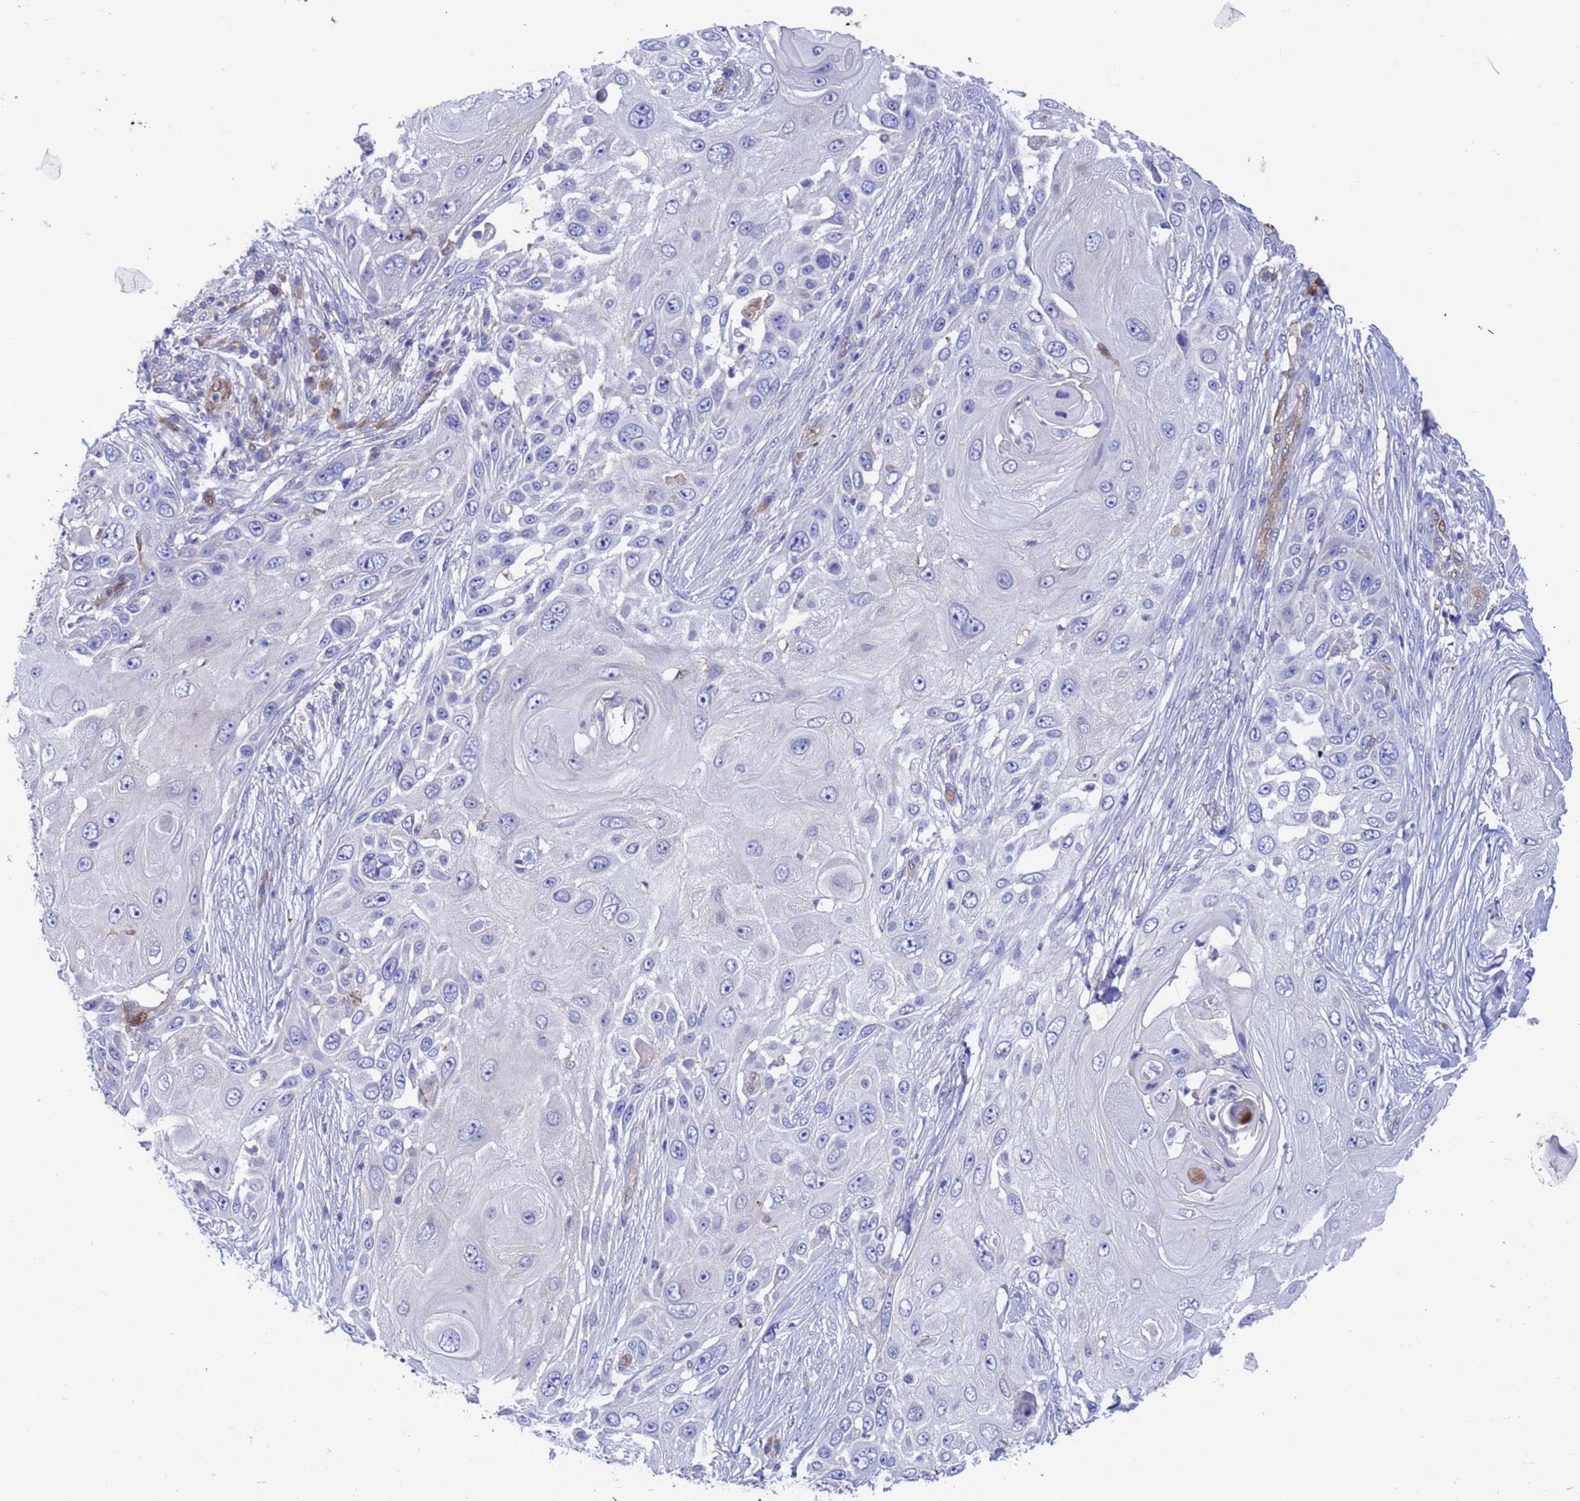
{"staining": {"intensity": "negative", "quantity": "none", "location": "none"}, "tissue": "skin cancer", "cell_type": "Tumor cells", "image_type": "cancer", "snomed": [{"axis": "morphology", "description": "Squamous cell carcinoma, NOS"}, {"axis": "topography", "description": "Skin"}], "caption": "Tumor cells are negative for brown protein staining in skin squamous cell carcinoma.", "gene": "FOXRED1", "patient": {"sex": "female", "age": 44}}